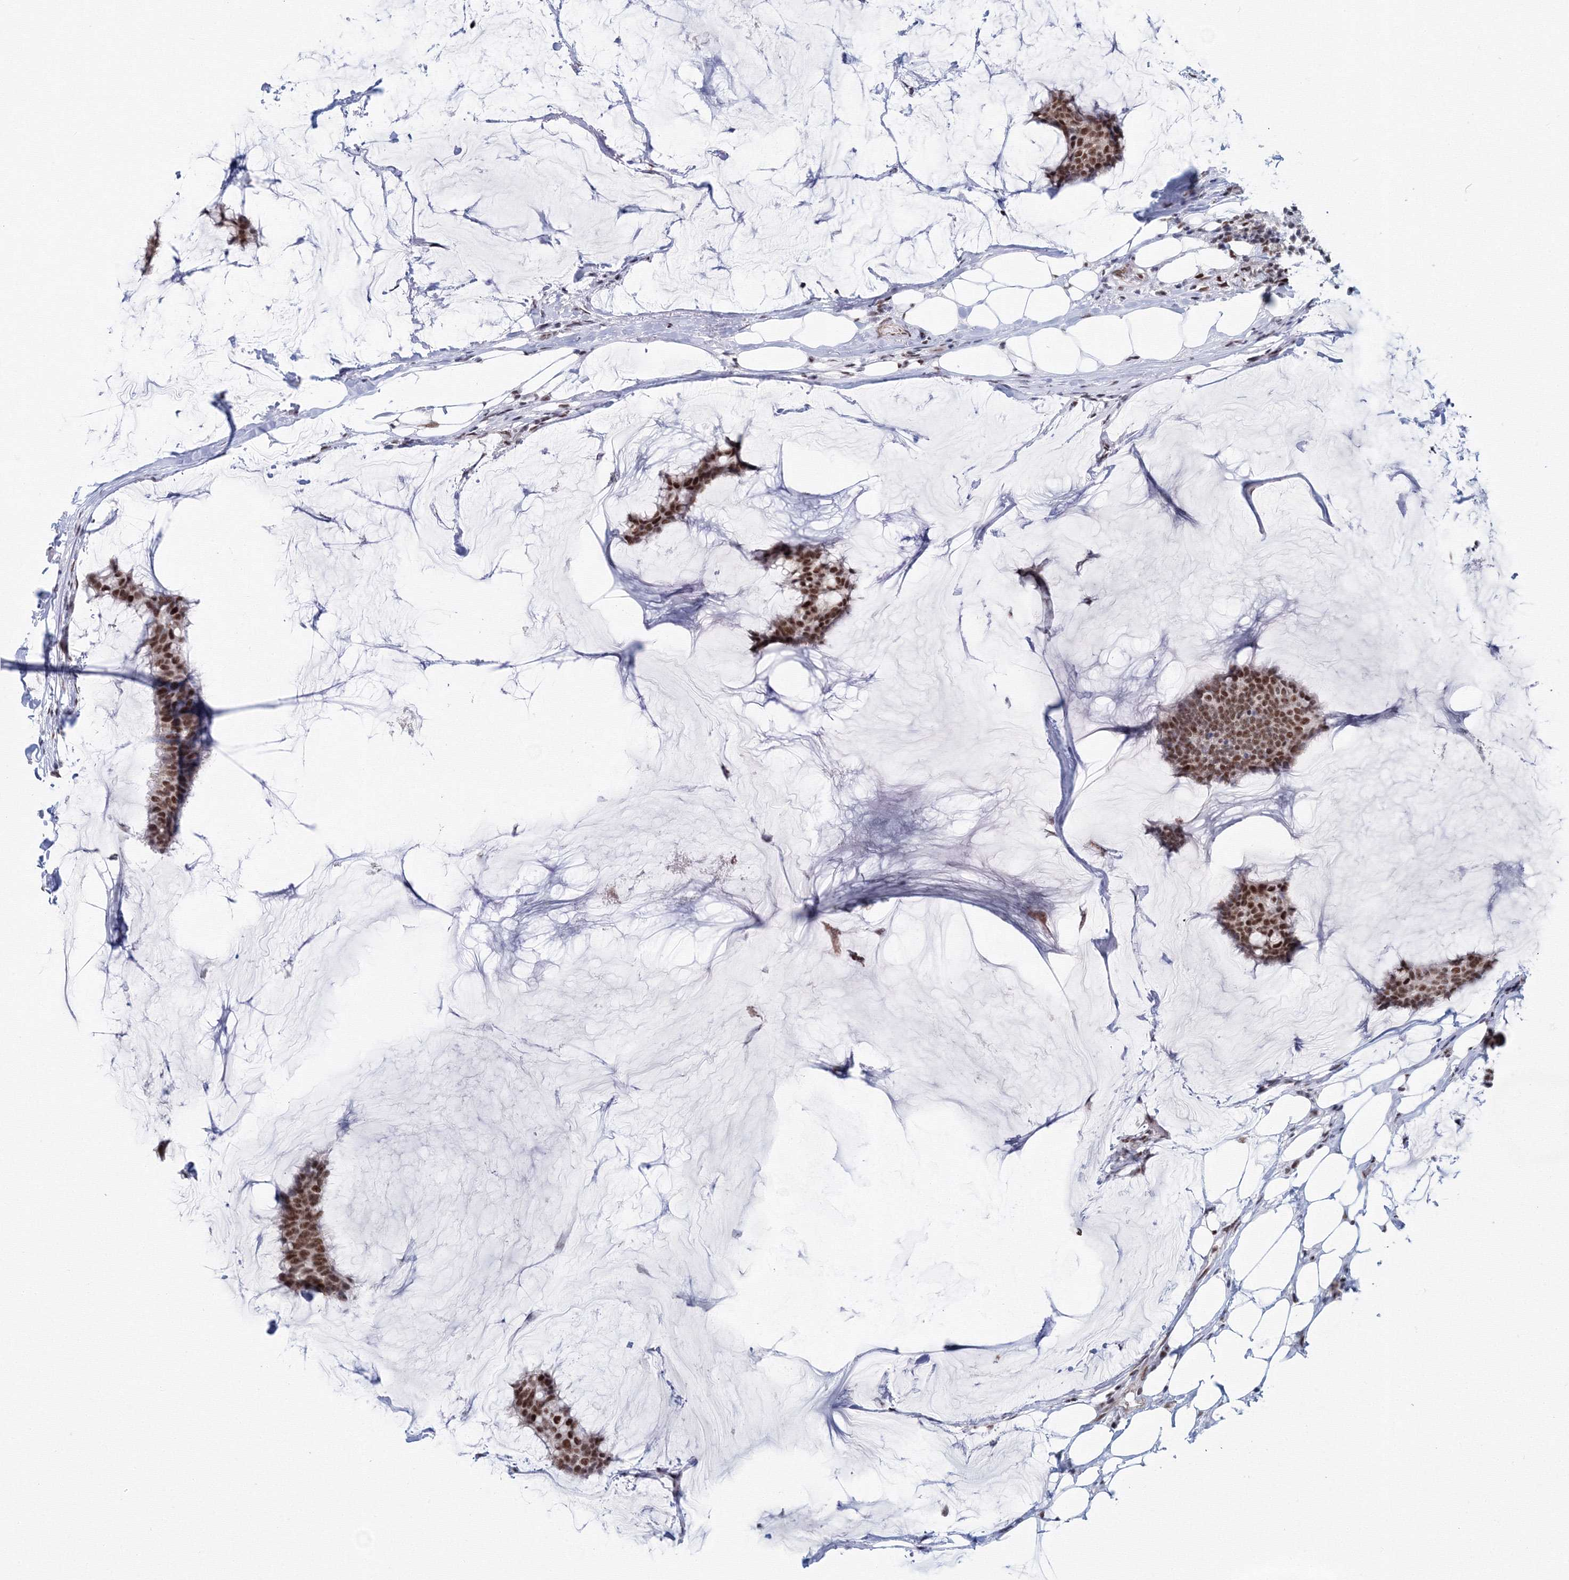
{"staining": {"intensity": "moderate", "quantity": ">75%", "location": "nuclear"}, "tissue": "breast cancer", "cell_type": "Tumor cells", "image_type": "cancer", "snomed": [{"axis": "morphology", "description": "Duct carcinoma"}, {"axis": "topography", "description": "Breast"}], "caption": "High-magnification brightfield microscopy of breast cancer stained with DAB (3,3'-diaminobenzidine) (brown) and counterstained with hematoxylin (blue). tumor cells exhibit moderate nuclear staining is seen in approximately>75% of cells. (brown staining indicates protein expression, while blue staining denotes nuclei).", "gene": "SF3B6", "patient": {"sex": "female", "age": 93}}